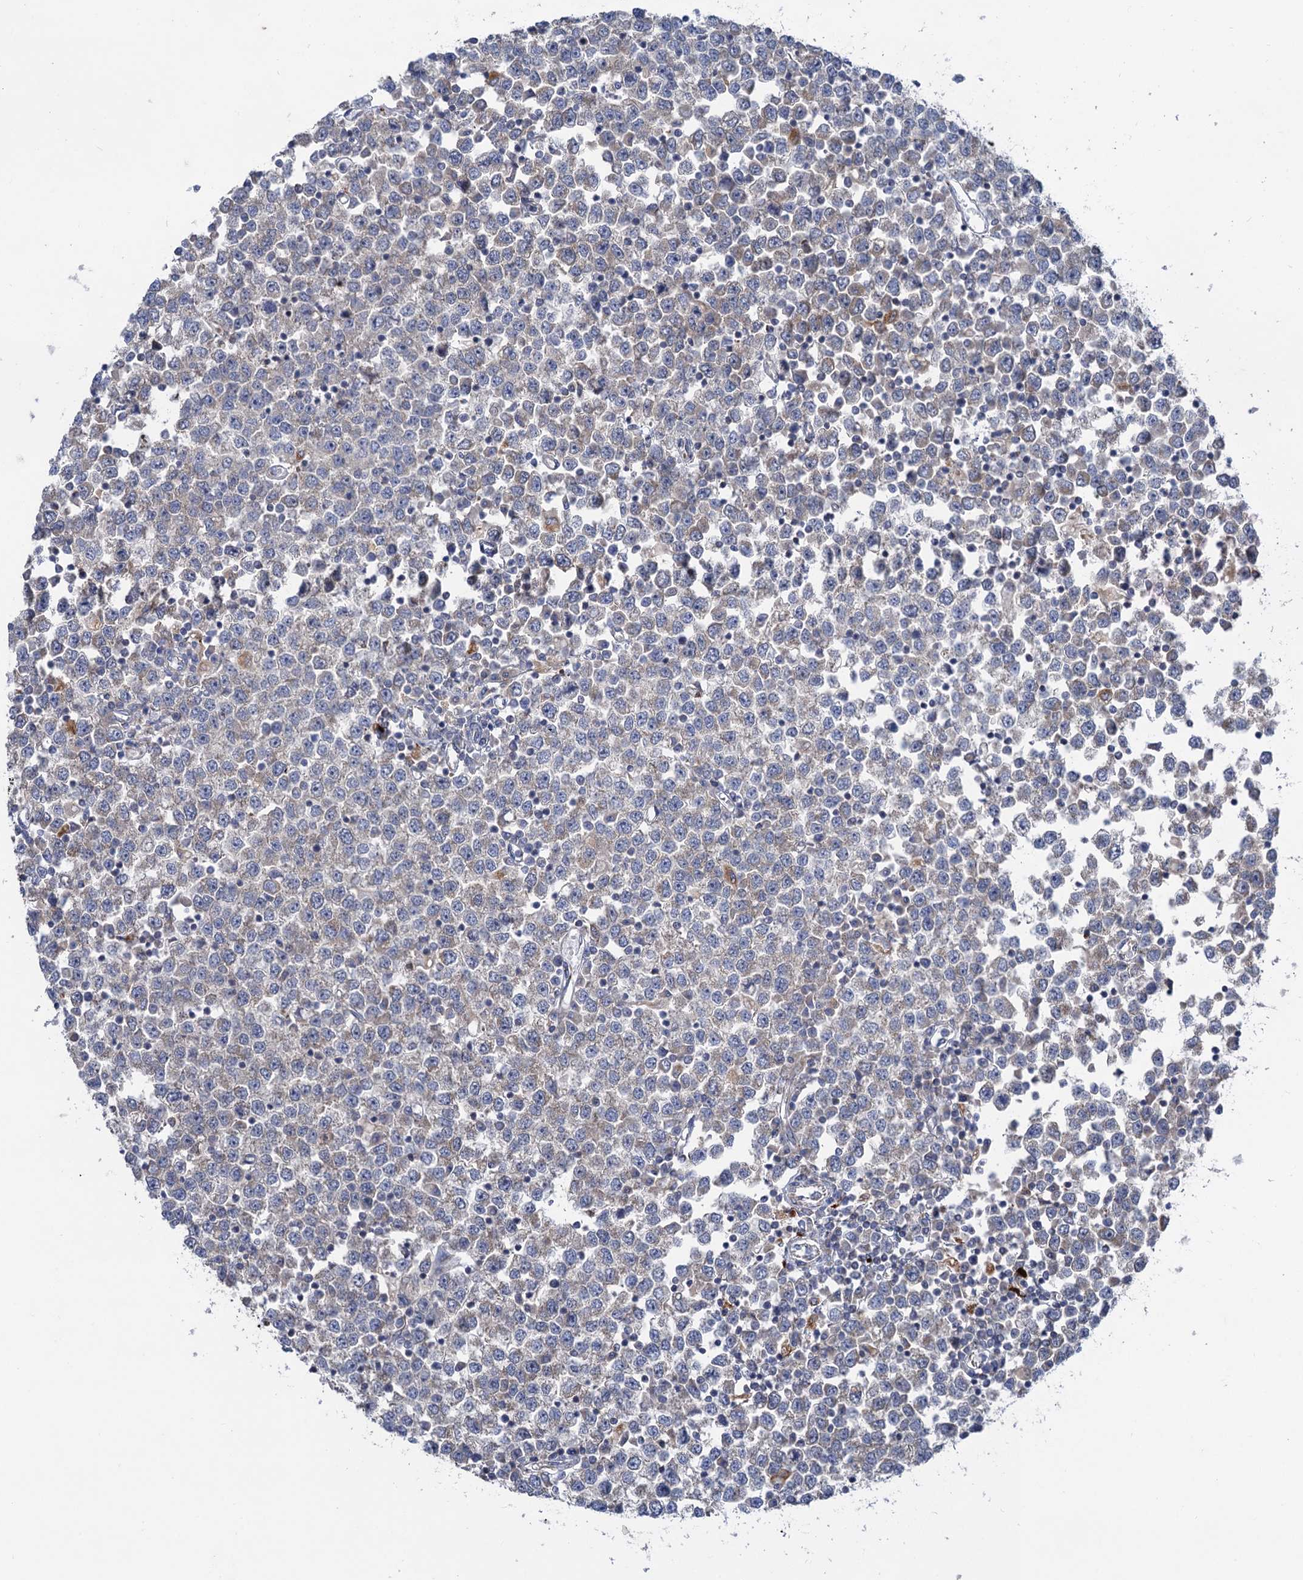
{"staining": {"intensity": "negative", "quantity": "none", "location": "none"}, "tissue": "testis cancer", "cell_type": "Tumor cells", "image_type": "cancer", "snomed": [{"axis": "morphology", "description": "Seminoma, NOS"}, {"axis": "topography", "description": "Testis"}], "caption": "Immunohistochemistry photomicrograph of neoplastic tissue: testis seminoma stained with DAB (3,3'-diaminobenzidine) shows no significant protein staining in tumor cells. Nuclei are stained in blue.", "gene": "ANKS3", "patient": {"sex": "male", "age": 65}}